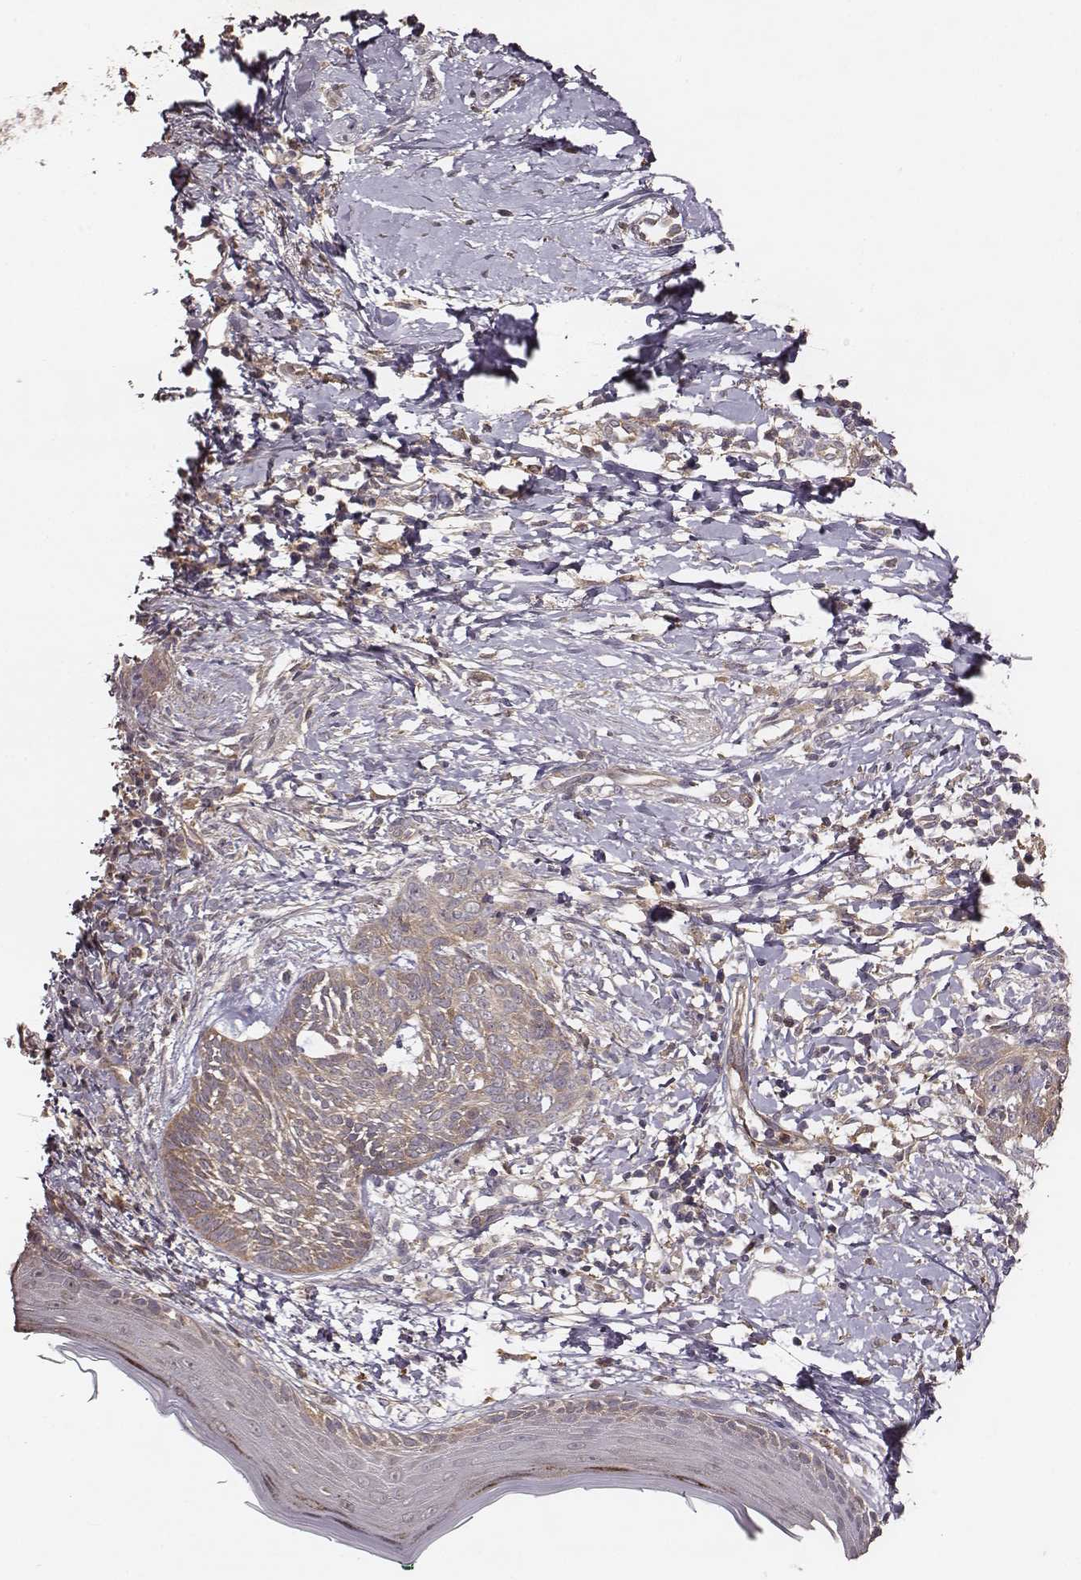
{"staining": {"intensity": "weak", "quantity": ">75%", "location": "cytoplasmic/membranous"}, "tissue": "skin cancer", "cell_type": "Tumor cells", "image_type": "cancer", "snomed": [{"axis": "morphology", "description": "Normal tissue, NOS"}, {"axis": "morphology", "description": "Basal cell carcinoma"}, {"axis": "topography", "description": "Skin"}], "caption": "Protein analysis of basal cell carcinoma (skin) tissue reveals weak cytoplasmic/membranous expression in about >75% of tumor cells.", "gene": "VPS26A", "patient": {"sex": "male", "age": 84}}